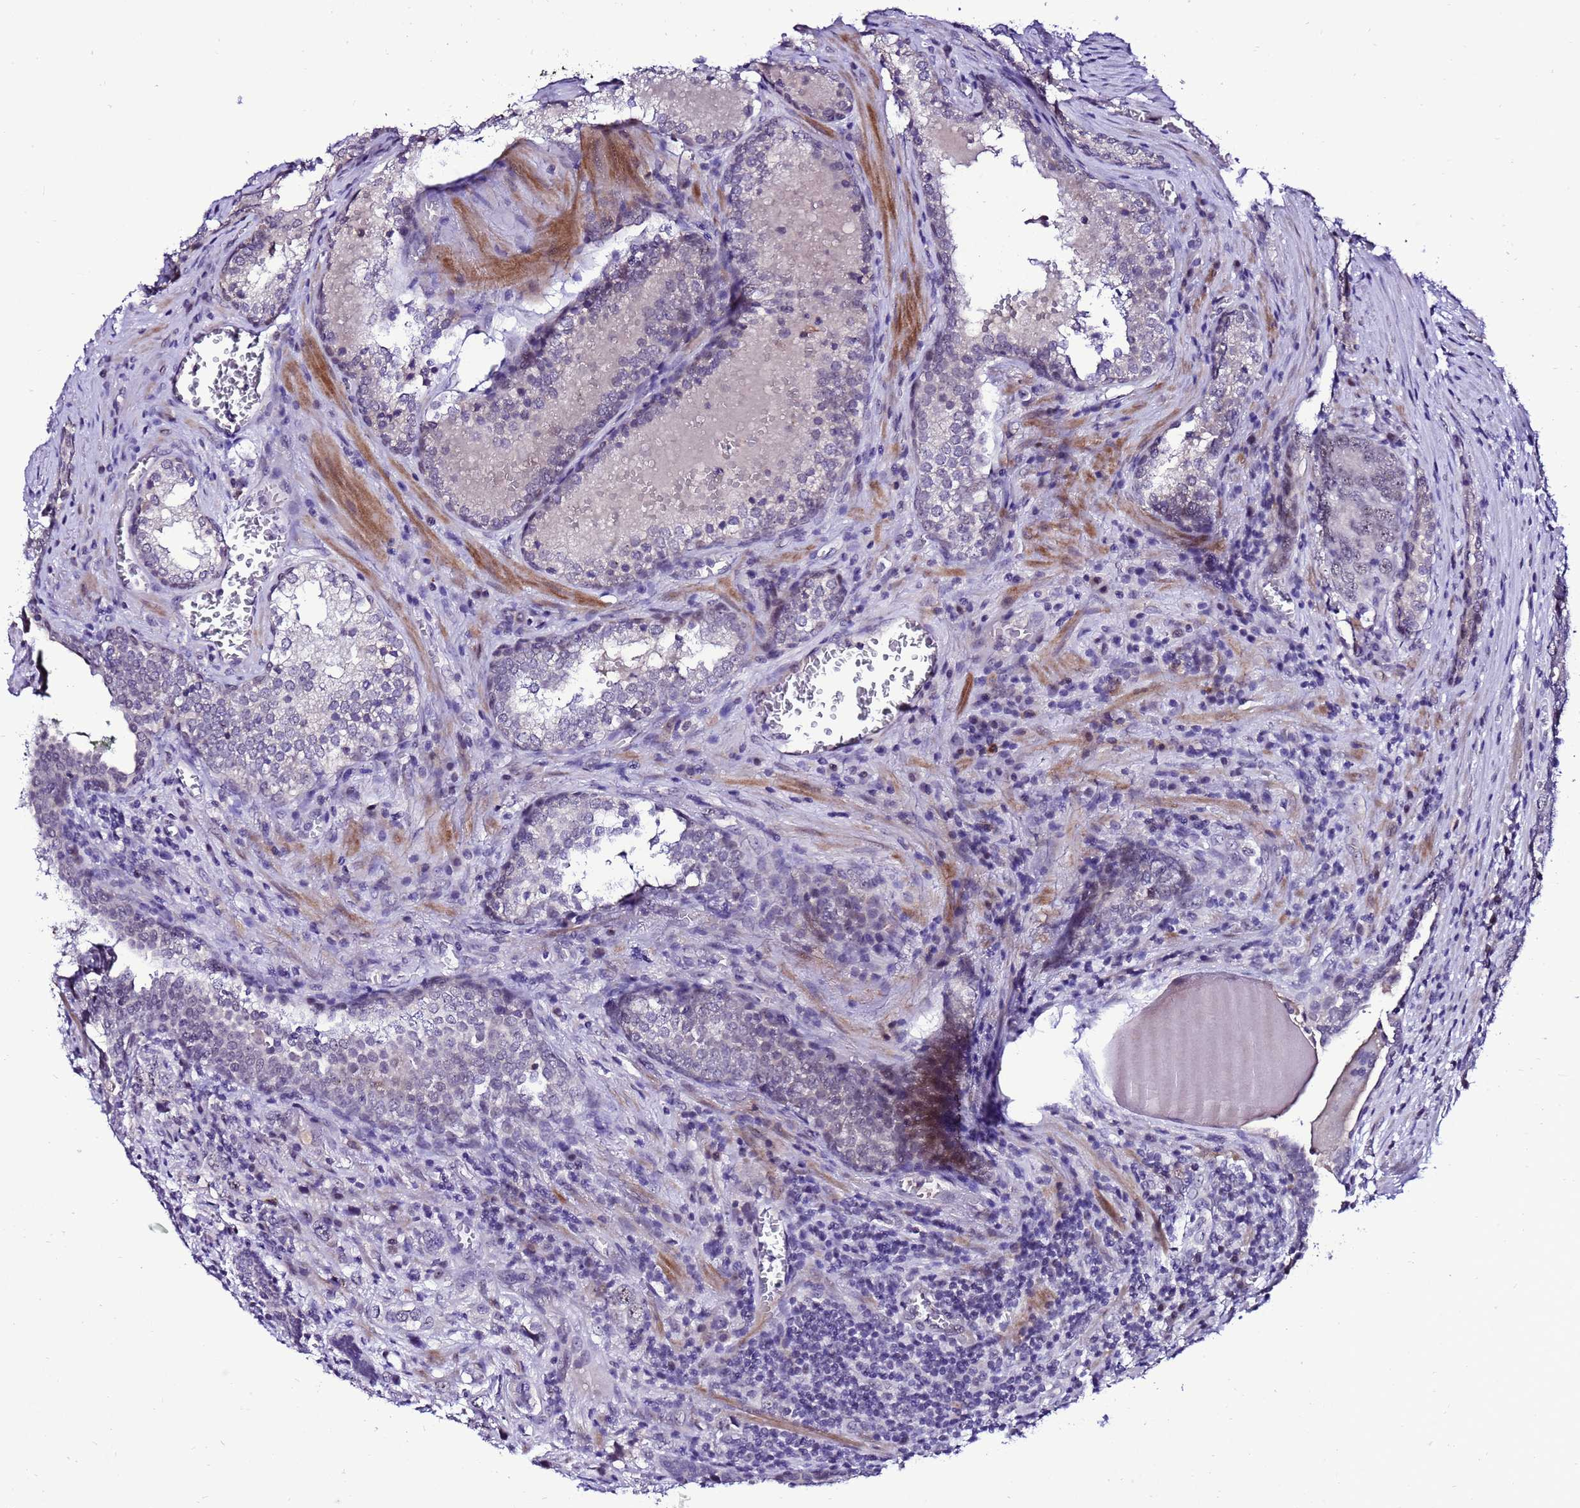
{"staining": {"intensity": "negative", "quantity": "none", "location": "none"}, "tissue": "prostate cancer", "cell_type": "Tumor cells", "image_type": "cancer", "snomed": [{"axis": "morphology", "description": "Adenocarcinoma, High grade"}, {"axis": "topography", "description": "Prostate"}], "caption": "DAB immunohistochemical staining of prostate high-grade adenocarcinoma displays no significant staining in tumor cells.", "gene": "C19orf47", "patient": {"sex": "male", "age": 71}}